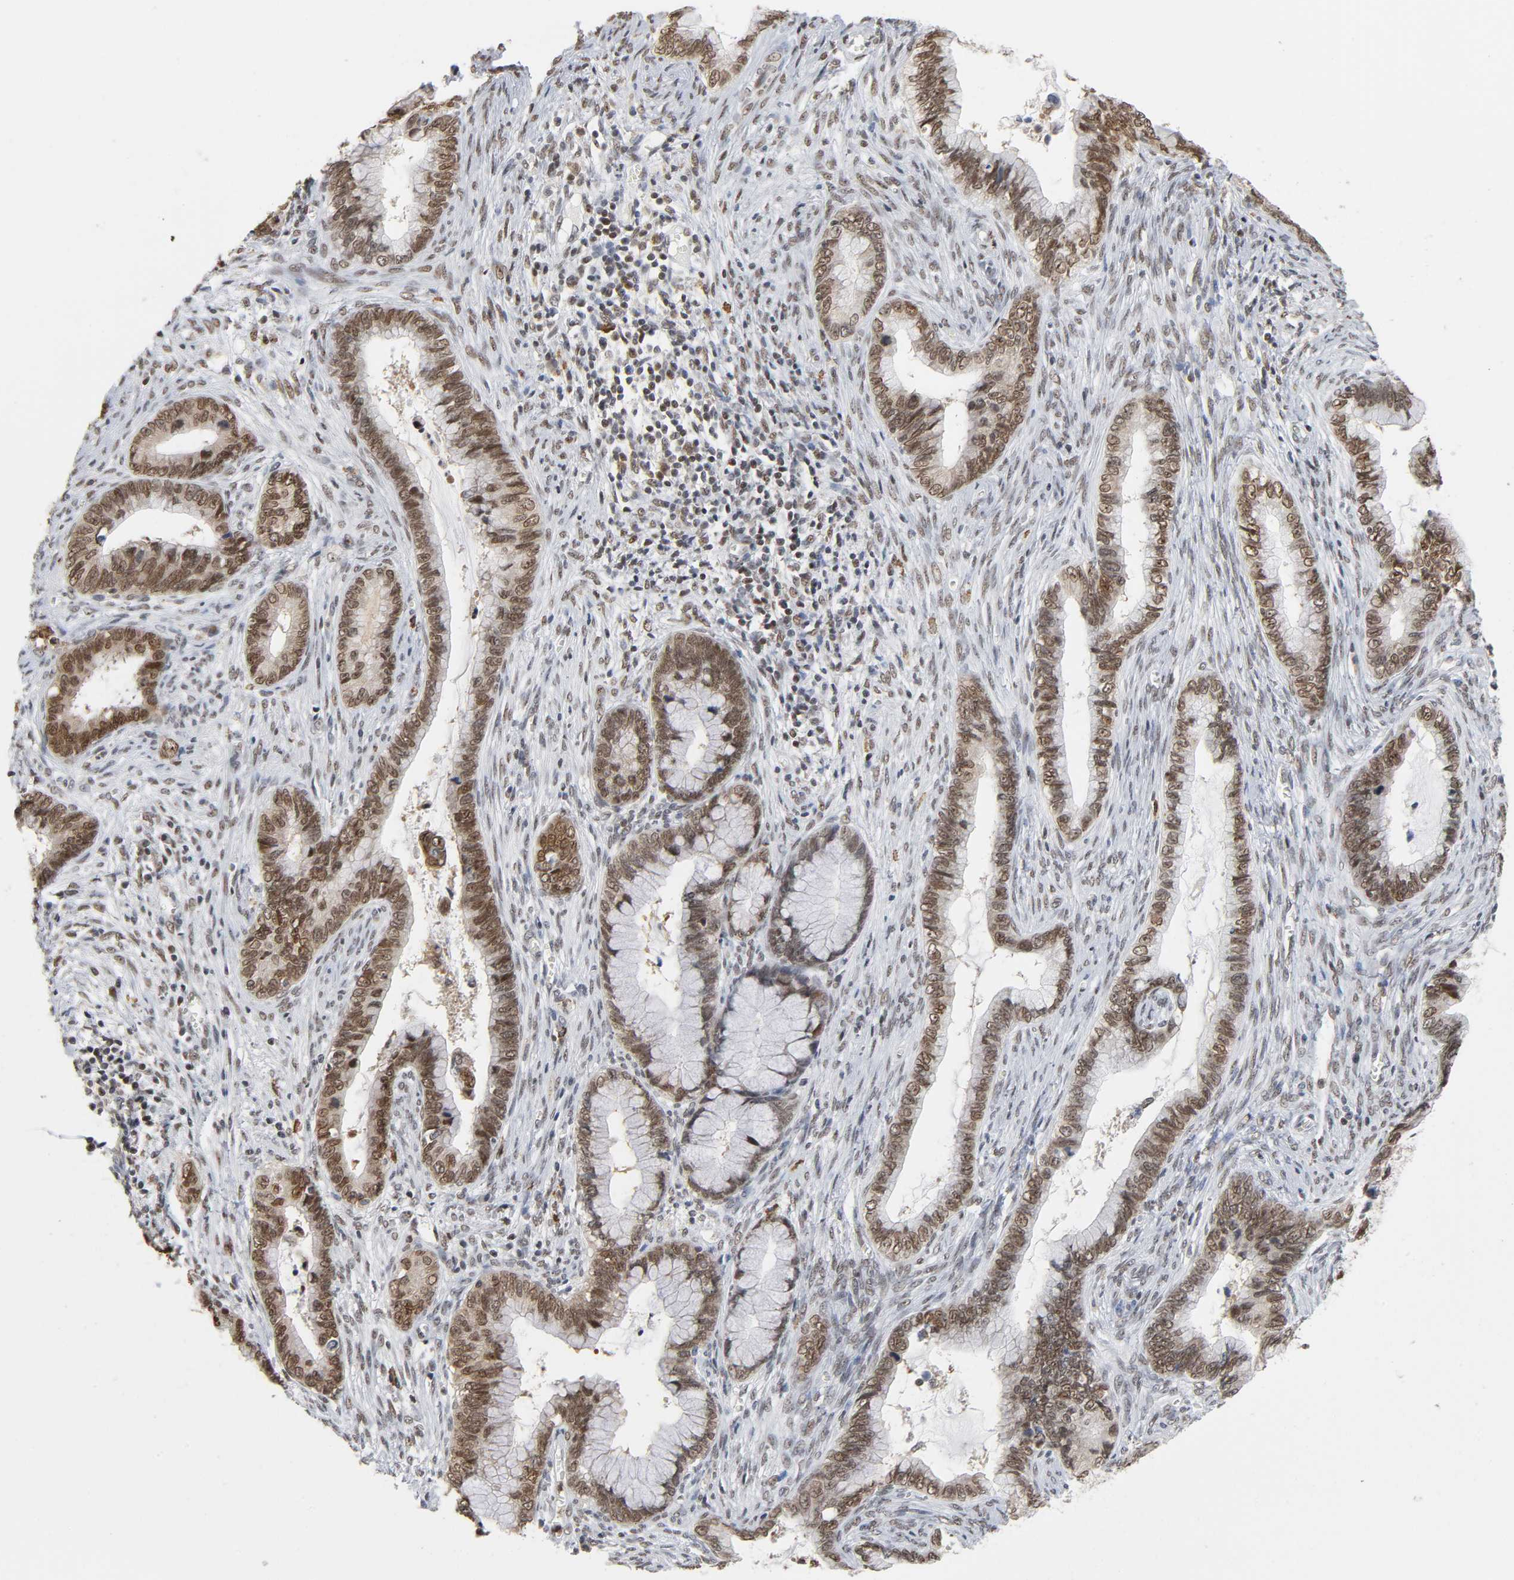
{"staining": {"intensity": "strong", "quantity": ">75%", "location": "nuclear"}, "tissue": "cervical cancer", "cell_type": "Tumor cells", "image_type": "cancer", "snomed": [{"axis": "morphology", "description": "Adenocarcinoma, NOS"}, {"axis": "topography", "description": "Cervix"}], "caption": "A micrograph showing strong nuclear staining in about >75% of tumor cells in cervical adenocarcinoma, as visualized by brown immunohistochemical staining.", "gene": "SUMO1", "patient": {"sex": "female", "age": 44}}